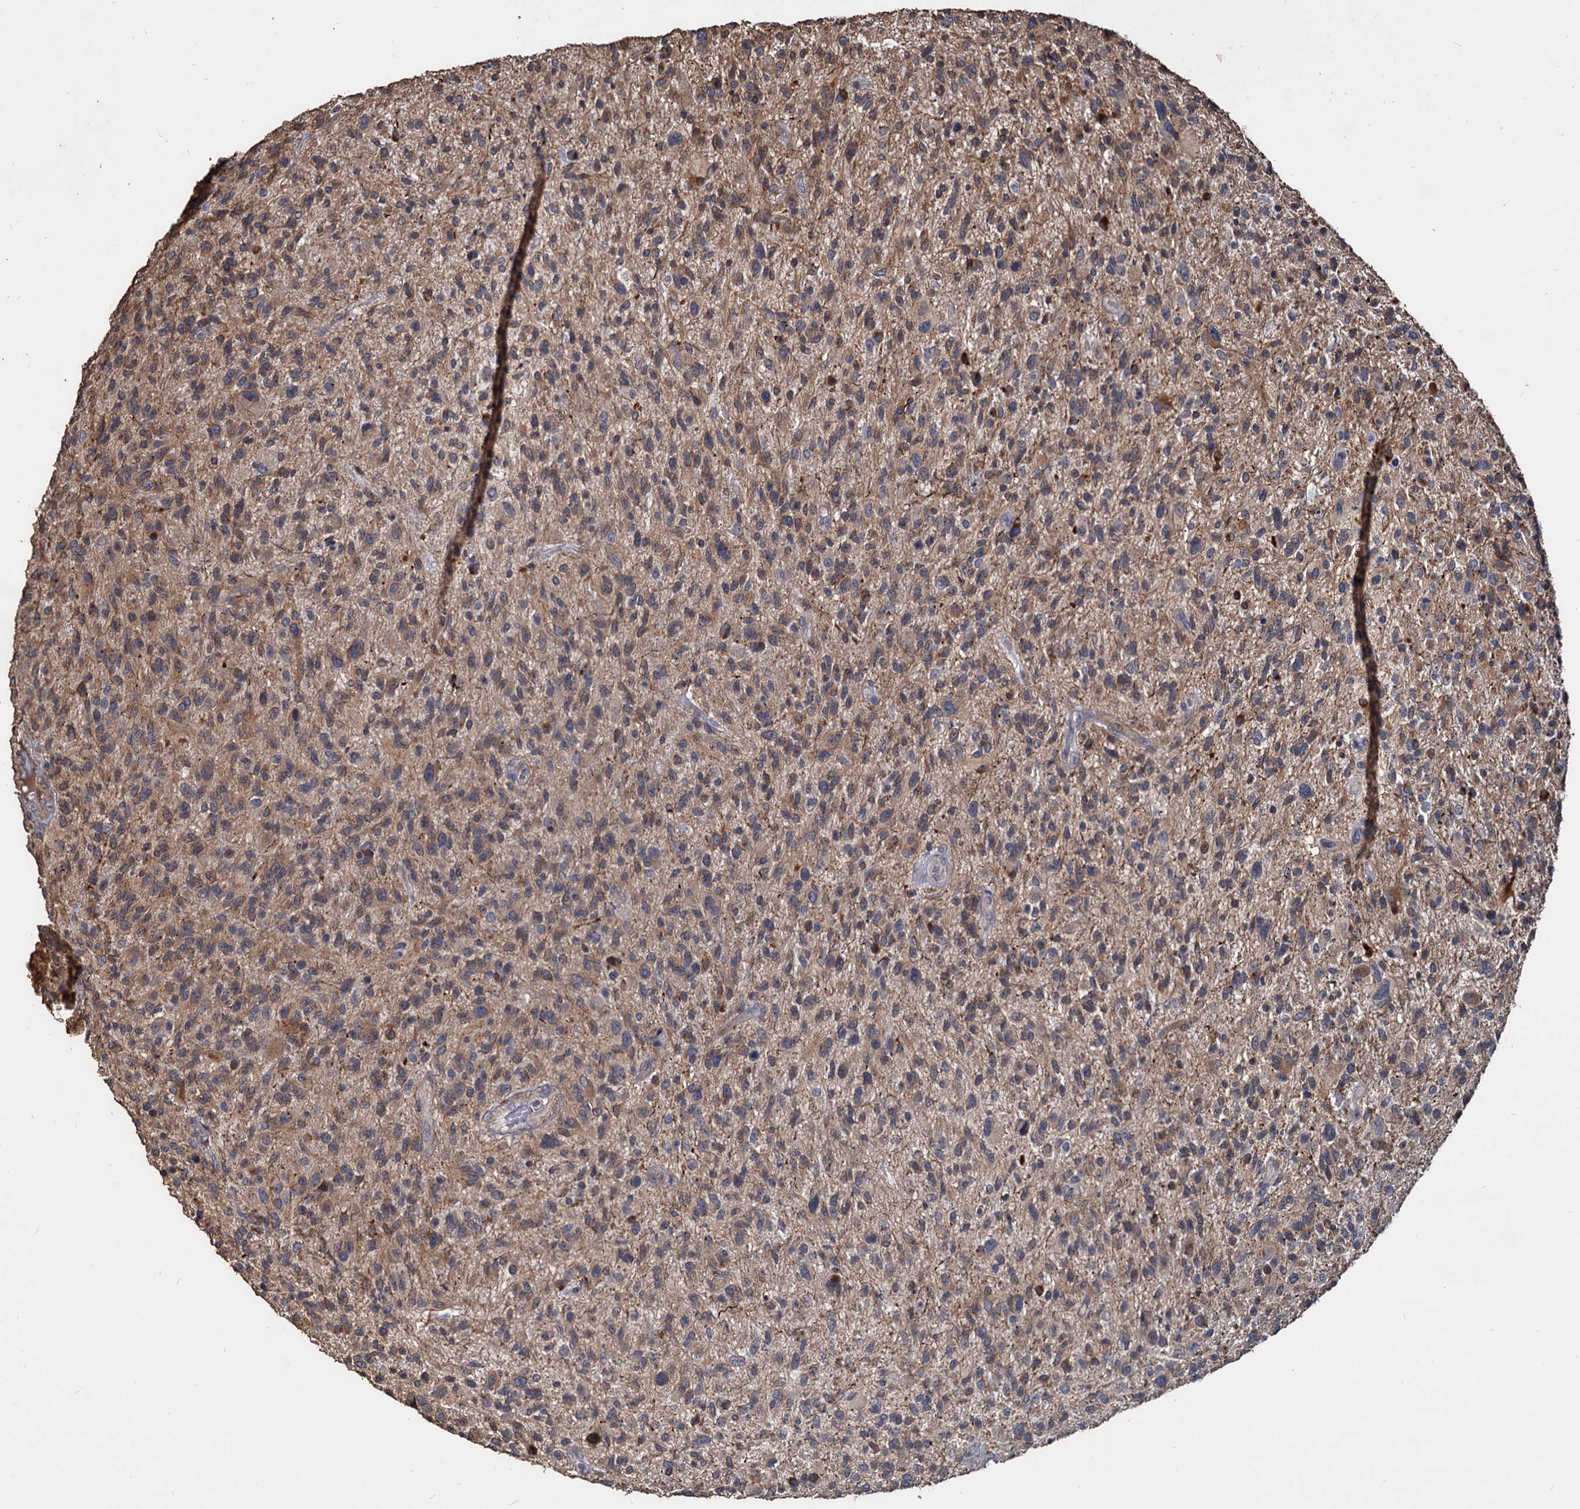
{"staining": {"intensity": "moderate", "quantity": "25%-75%", "location": "cytoplasmic/membranous"}, "tissue": "glioma", "cell_type": "Tumor cells", "image_type": "cancer", "snomed": [{"axis": "morphology", "description": "Glioma, malignant, High grade"}, {"axis": "topography", "description": "Brain"}], "caption": "Moderate cytoplasmic/membranous staining is present in about 25%-75% of tumor cells in glioma.", "gene": "DEPDC4", "patient": {"sex": "male", "age": 47}}